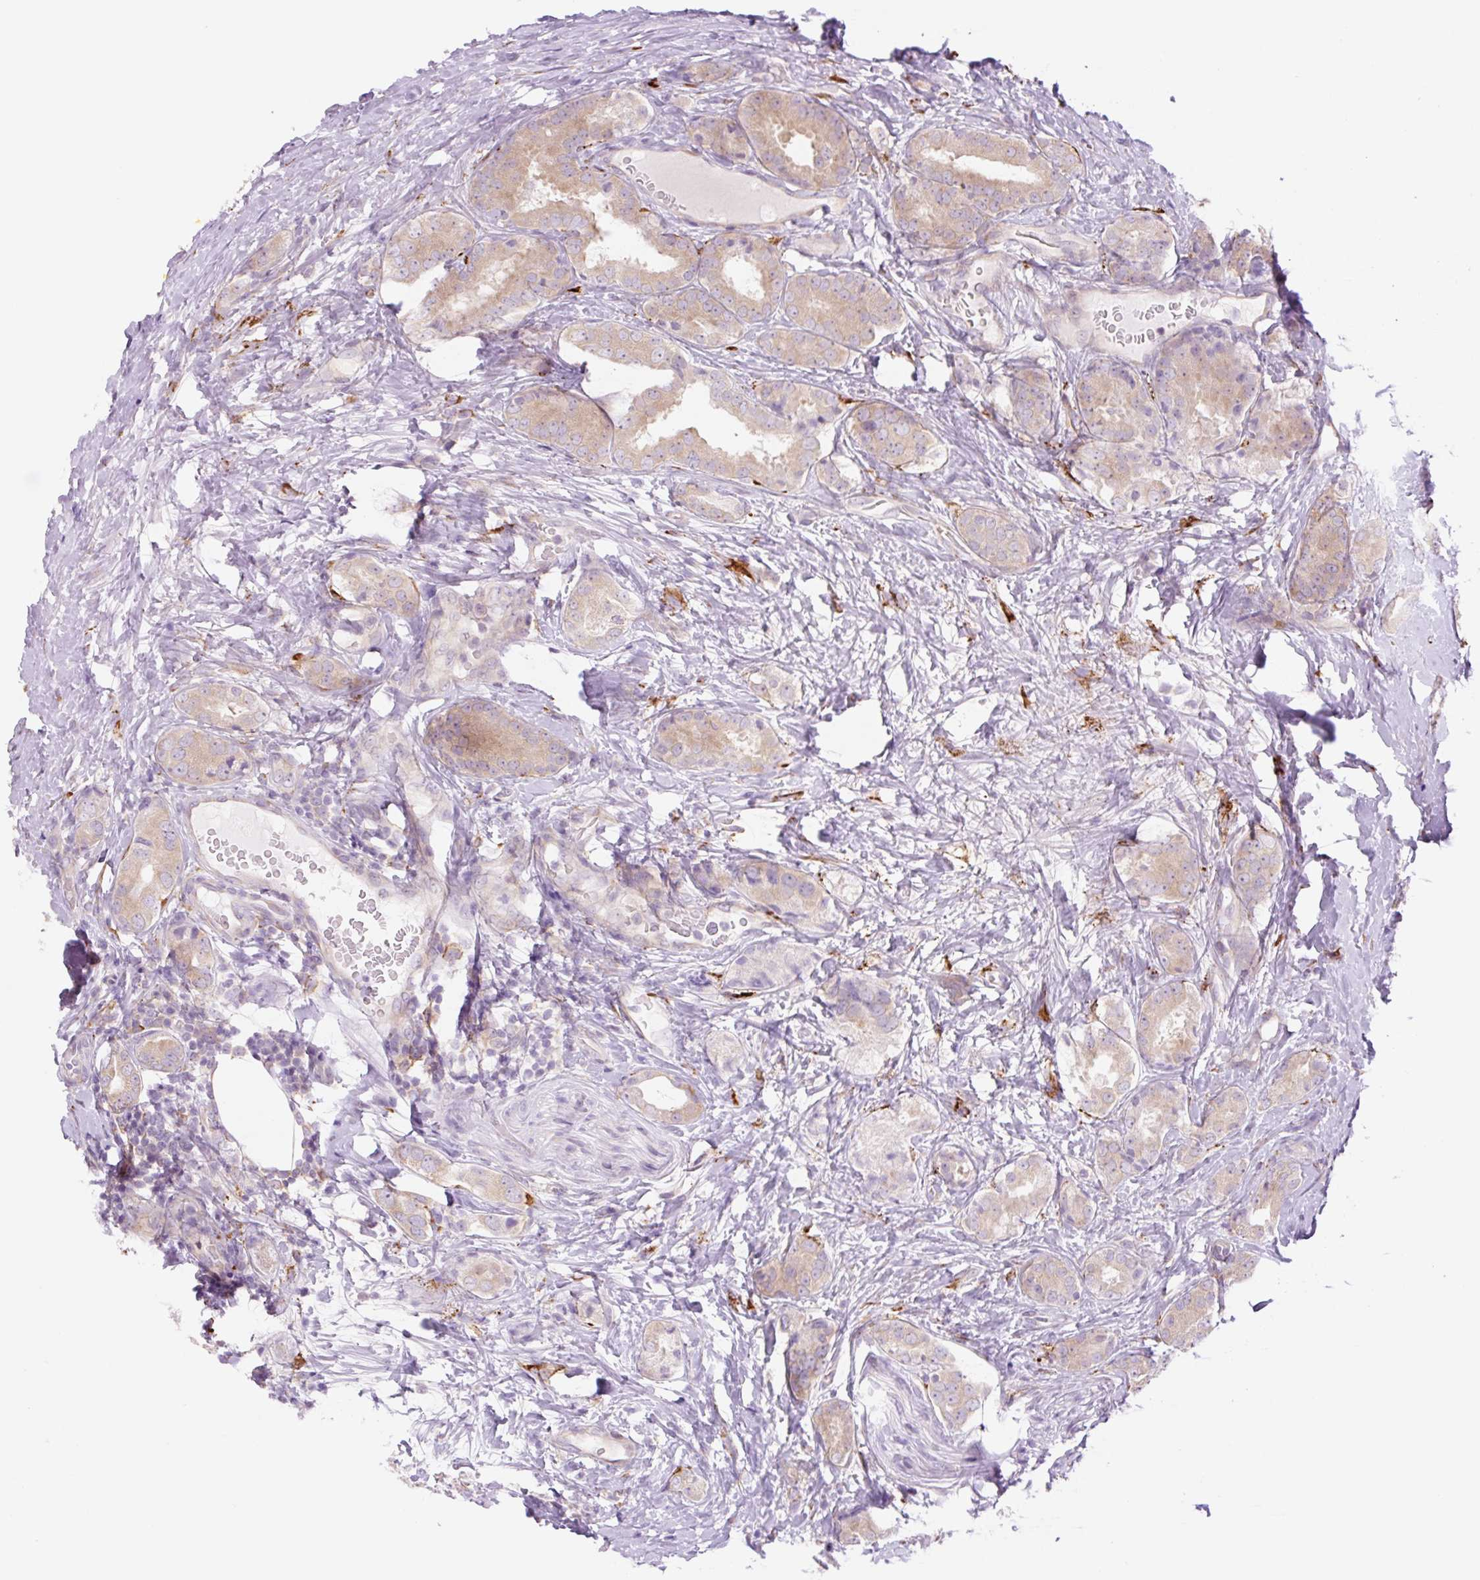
{"staining": {"intensity": "weak", "quantity": "25%-75%", "location": "cytoplasmic/membranous"}, "tissue": "prostate cancer", "cell_type": "Tumor cells", "image_type": "cancer", "snomed": [{"axis": "morphology", "description": "Adenocarcinoma, High grade"}, {"axis": "topography", "description": "Prostate"}], "caption": "The image shows a brown stain indicating the presence of a protein in the cytoplasmic/membranous of tumor cells in prostate cancer. (Brightfield microscopy of DAB IHC at high magnification).", "gene": "COL5A1", "patient": {"sex": "male", "age": 63}}